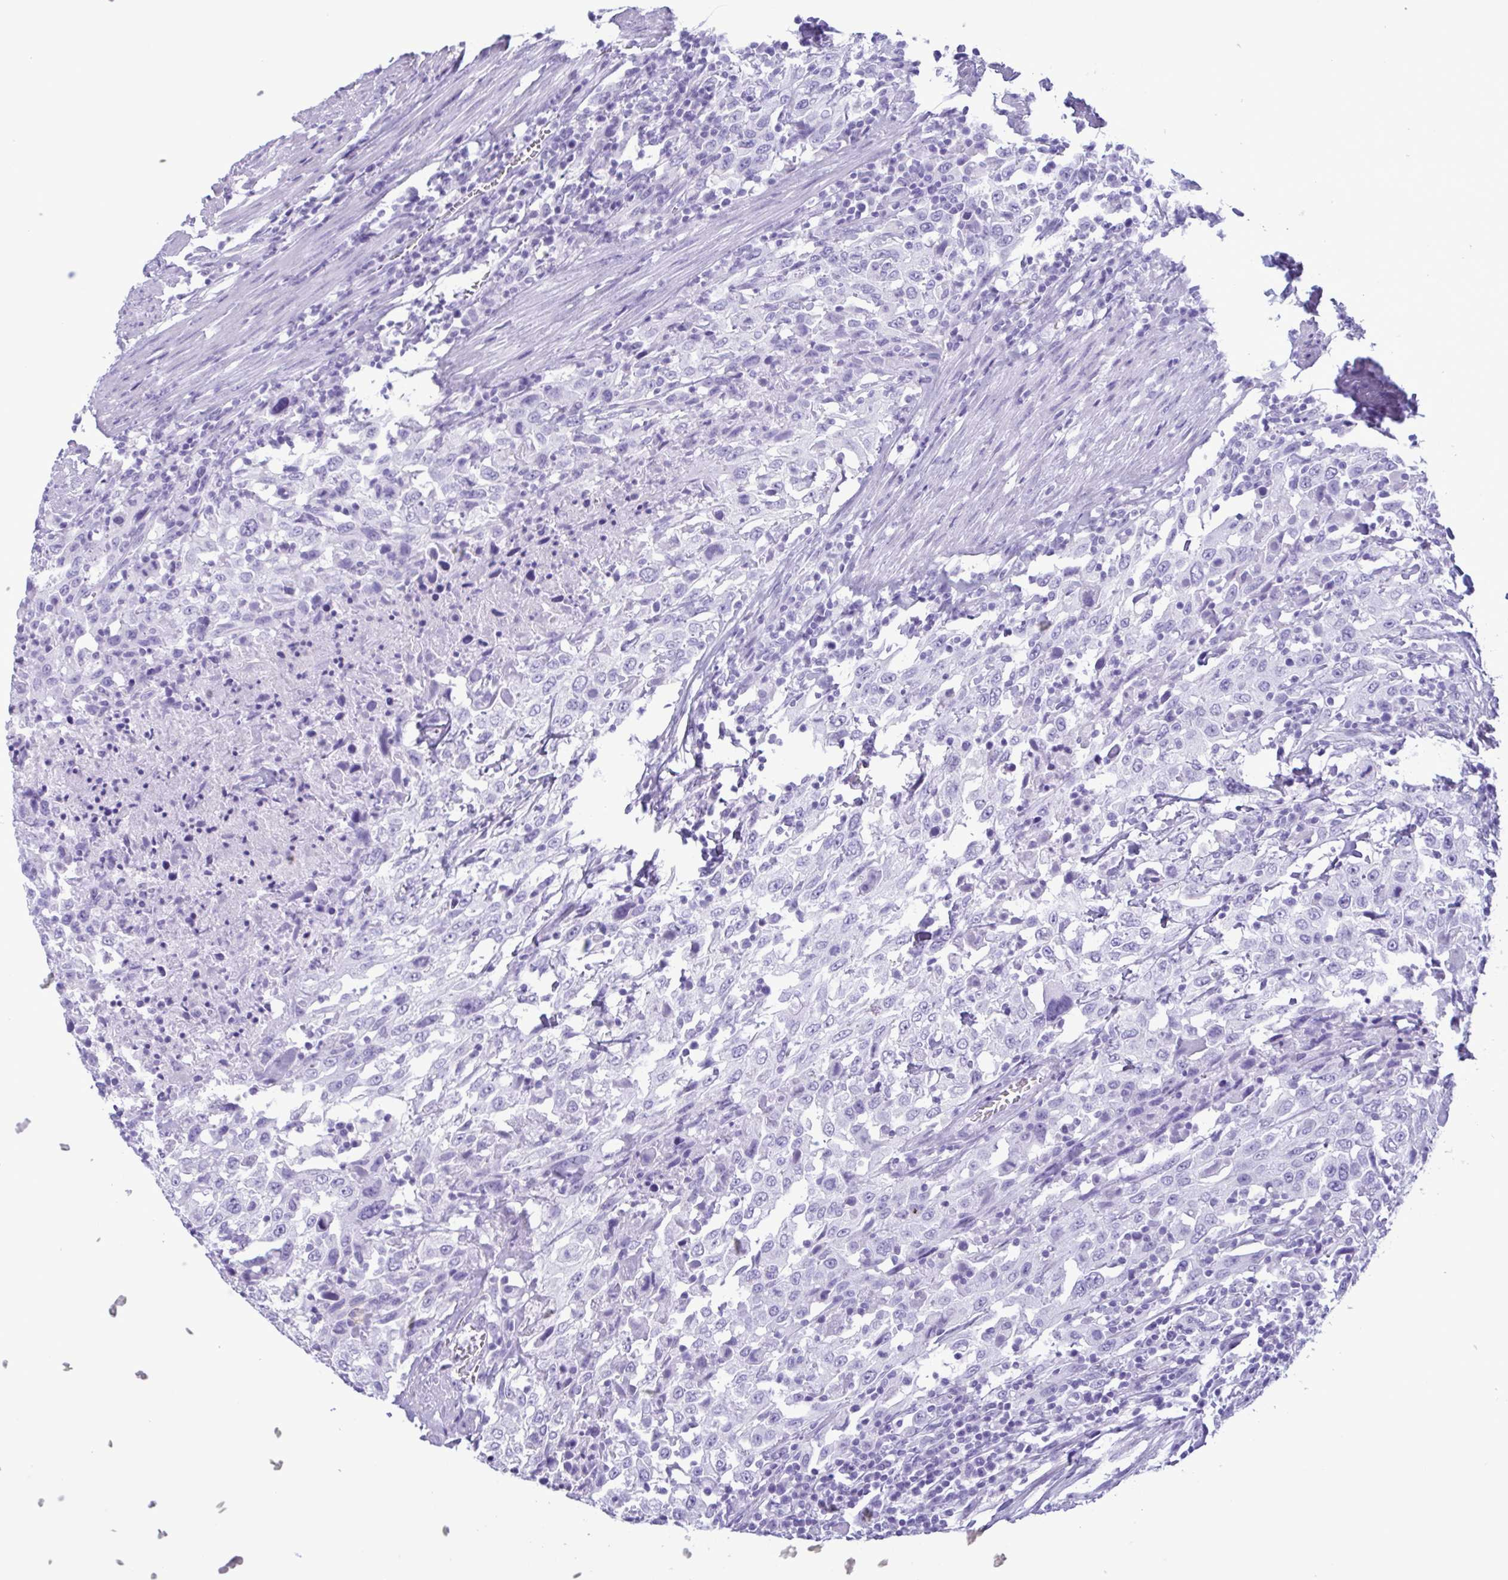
{"staining": {"intensity": "negative", "quantity": "none", "location": "none"}, "tissue": "urothelial cancer", "cell_type": "Tumor cells", "image_type": "cancer", "snomed": [{"axis": "morphology", "description": "Urothelial carcinoma, High grade"}, {"axis": "topography", "description": "Urinary bladder"}], "caption": "IHC of urothelial cancer shows no positivity in tumor cells. (Stains: DAB immunohistochemistry with hematoxylin counter stain, Microscopy: brightfield microscopy at high magnification).", "gene": "LTF", "patient": {"sex": "male", "age": 61}}